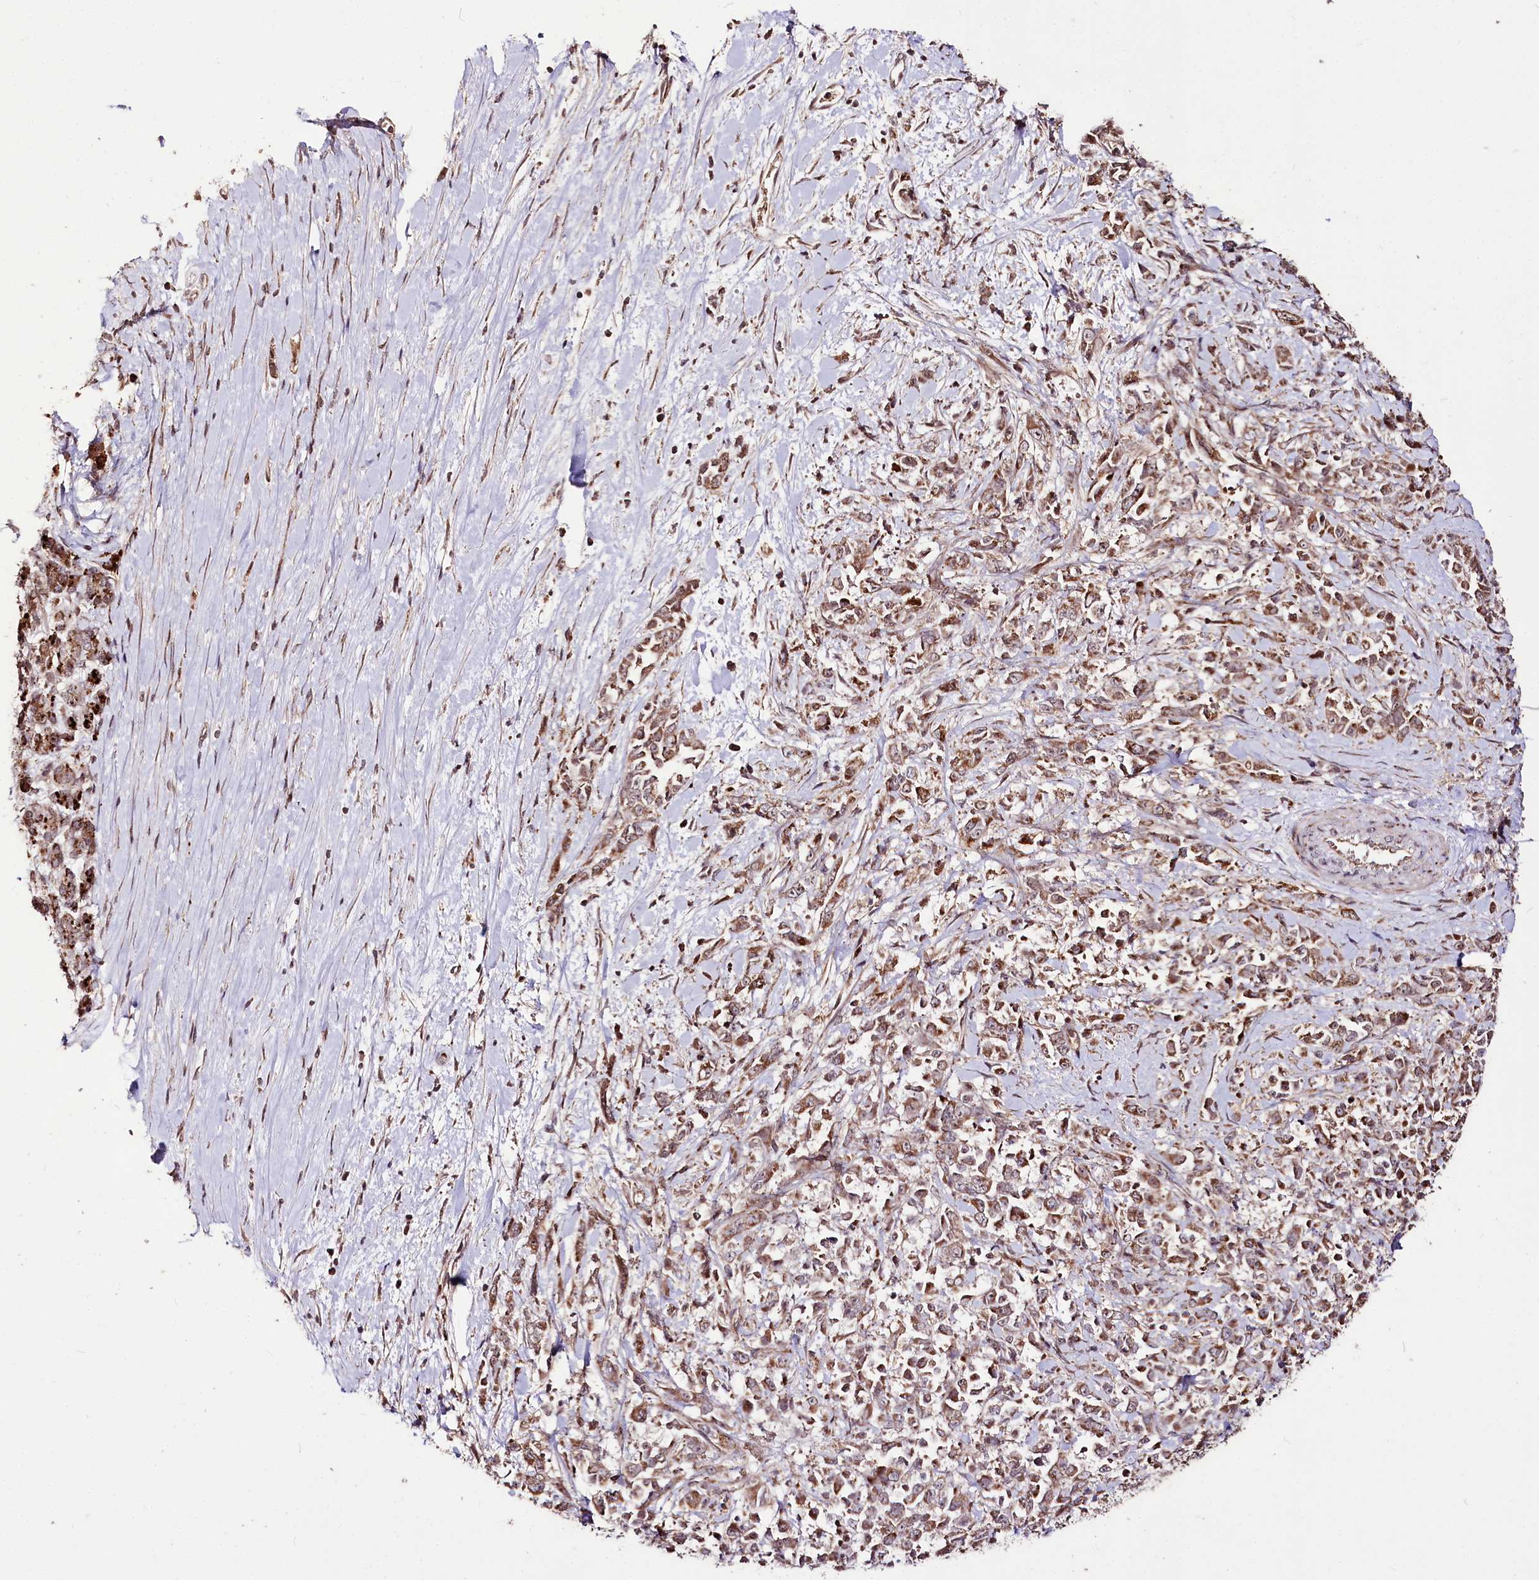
{"staining": {"intensity": "moderate", "quantity": ">75%", "location": "cytoplasmic/membranous"}, "tissue": "pancreatic cancer", "cell_type": "Tumor cells", "image_type": "cancer", "snomed": [{"axis": "morphology", "description": "Normal tissue, NOS"}, {"axis": "morphology", "description": "Adenocarcinoma, NOS"}, {"axis": "topography", "description": "Pancreas"}], "caption": "Pancreatic cancer (adenocarcinoma) stained for a protein exhibits moderate cytoplasmic/membranous positivity in tumor cells. The protein is stained brown, and the nuclei are stained in blue (DAB IHC with brightfield microscopy, high magnification).", "gene": "CARD19", "patient": {"sex": "female", "age": 64}}